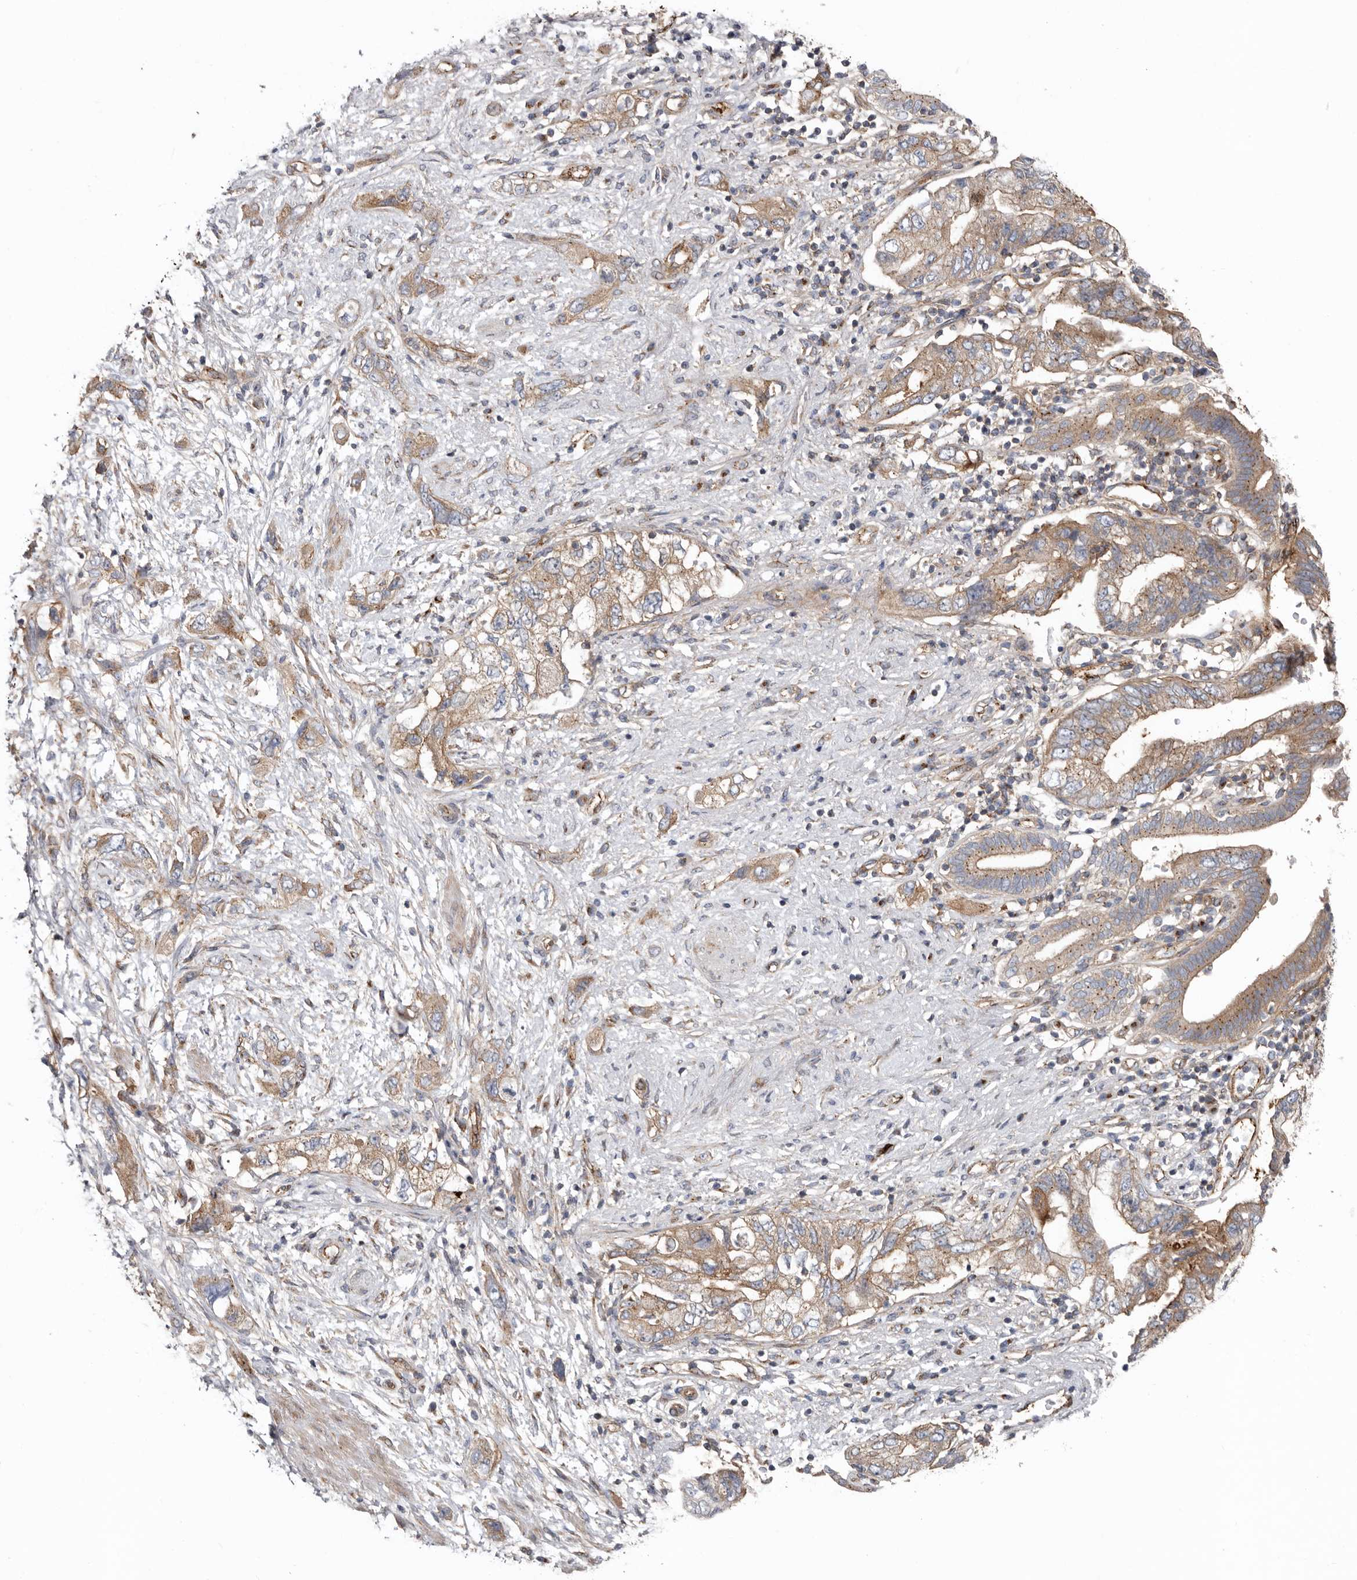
{"staining": {"intensity": "moderate", "quantity": ">75%", "location": "cytoplasmic/membranous"}, "tissue": "pancreatic cancer", "cell_type": "Tumor cells", "image_type": "cancer", "snomed": [{"axis": "morphology", "description": "Adenocarcinoma, NOS"}, {"axis": "topography", "description": "Pancreas"}], "caption": "This histopathology image reveals pancreatic adenocarcinoma stained with immunohistochemistry to label a protein in brown. The cytoplasmic/membranous of tumor cells show moderate positivity for the protein. Nuclei are counter-stained blue.", "gene": "LUZP1", "patient": {"sex": "female", "age": 73}}